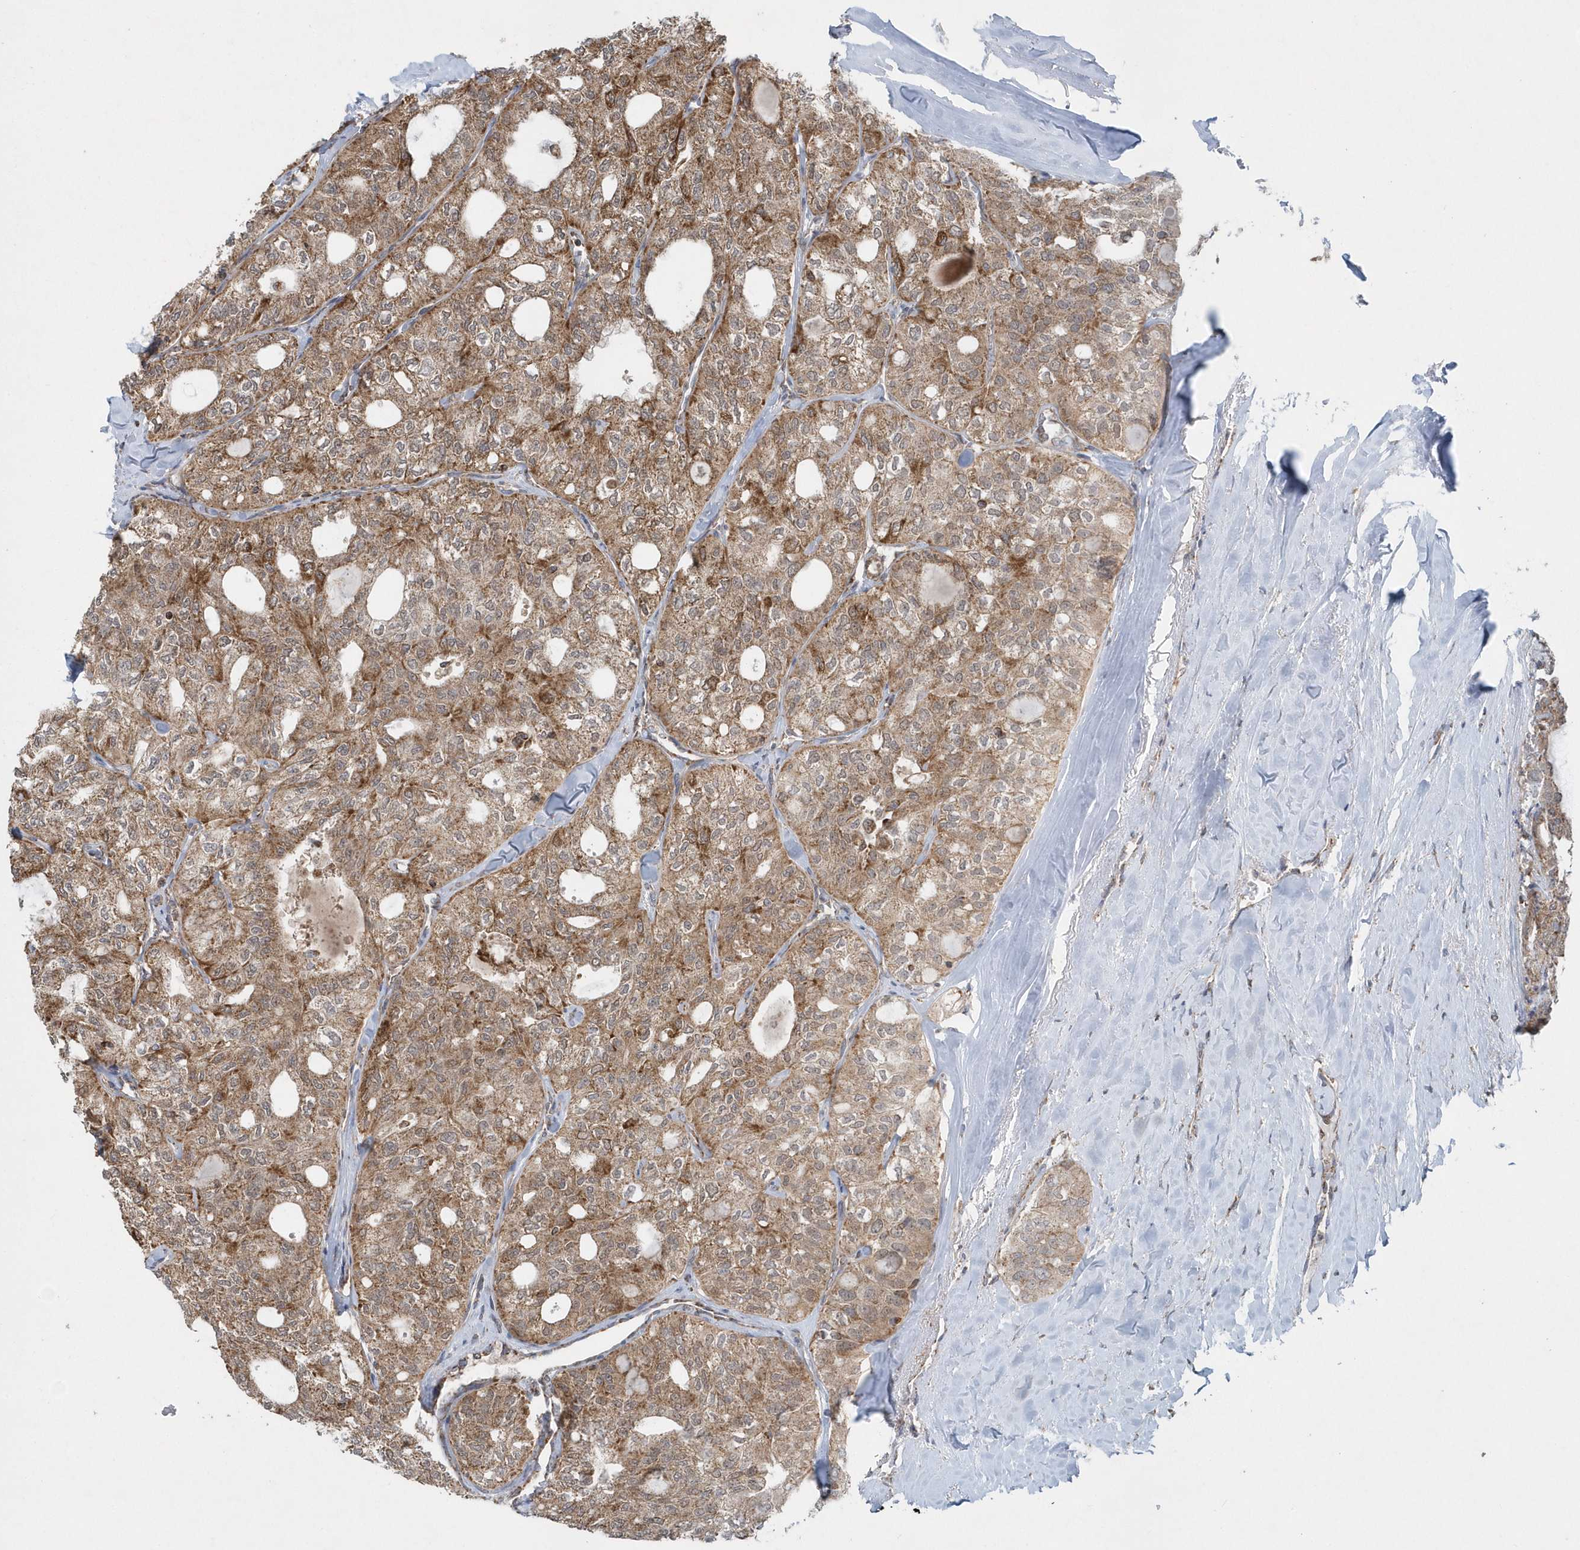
{"staining": {"intensity": "moderate", "quantity": ">75%", "location": "cytoplasmic/membranous"}, "tissue": "thyroid cancer", "cell_type": "Tumor cells", "image_type": "cancer", "snomed": [{"axis": "morphology", "description": "Follicular adenoma carcinoma, NOS"}, {"axis": "topography", "description": "Thyroid gland"}], "caption": "IHC (DAB) staining of thyroid cancer (follicular adenoma carcinoma) exhibits moderate cytoplasmic/membranous protein expression in about >75% of tumor cells.", "gene": "PPP1R7", "patient": {"sex": "male", "age": 75}}